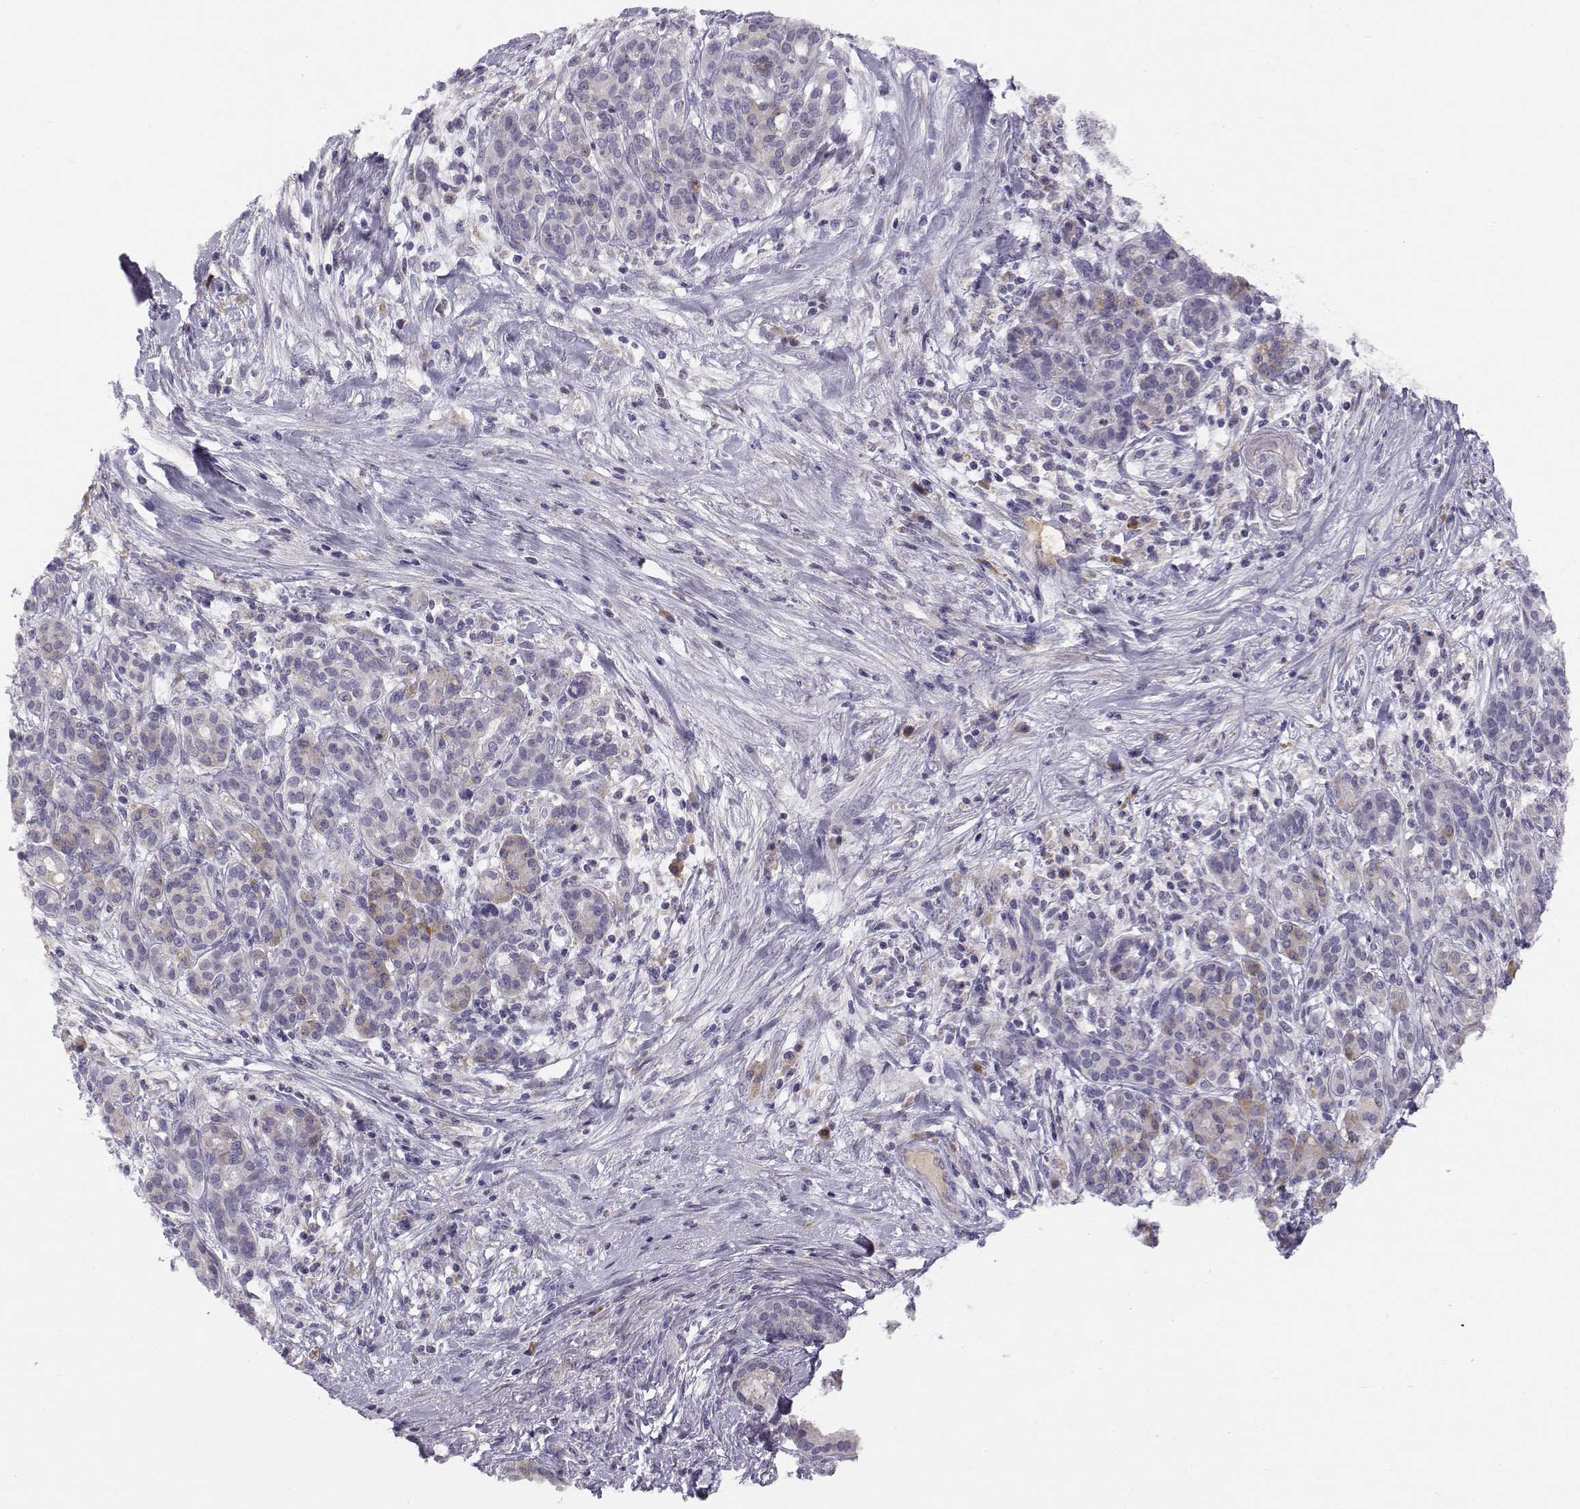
{"staining": {"intensity": "moderate", "quantity": "<25%", "location": "cytoplasmic/membranous"}, "tissue": "pancreatic cancer", "cell_type": "Tumor cells", "image_type": "cancer", "snomed": [{"axis": "morphology", "description": "Adenocarcinoma, NOS"}, {"axis": "topography", "description": "Pancreas"}], "caption": "A high-resolution micrograph shows IHC staining of pancreatic cancer (adenocarcinoma), which demonstrates moderate cytoplasmic/membranous expression in approximately <25% of tumor cells.", "gene": "ACSL6", "patient": {"sex": "male", "age": 44}}